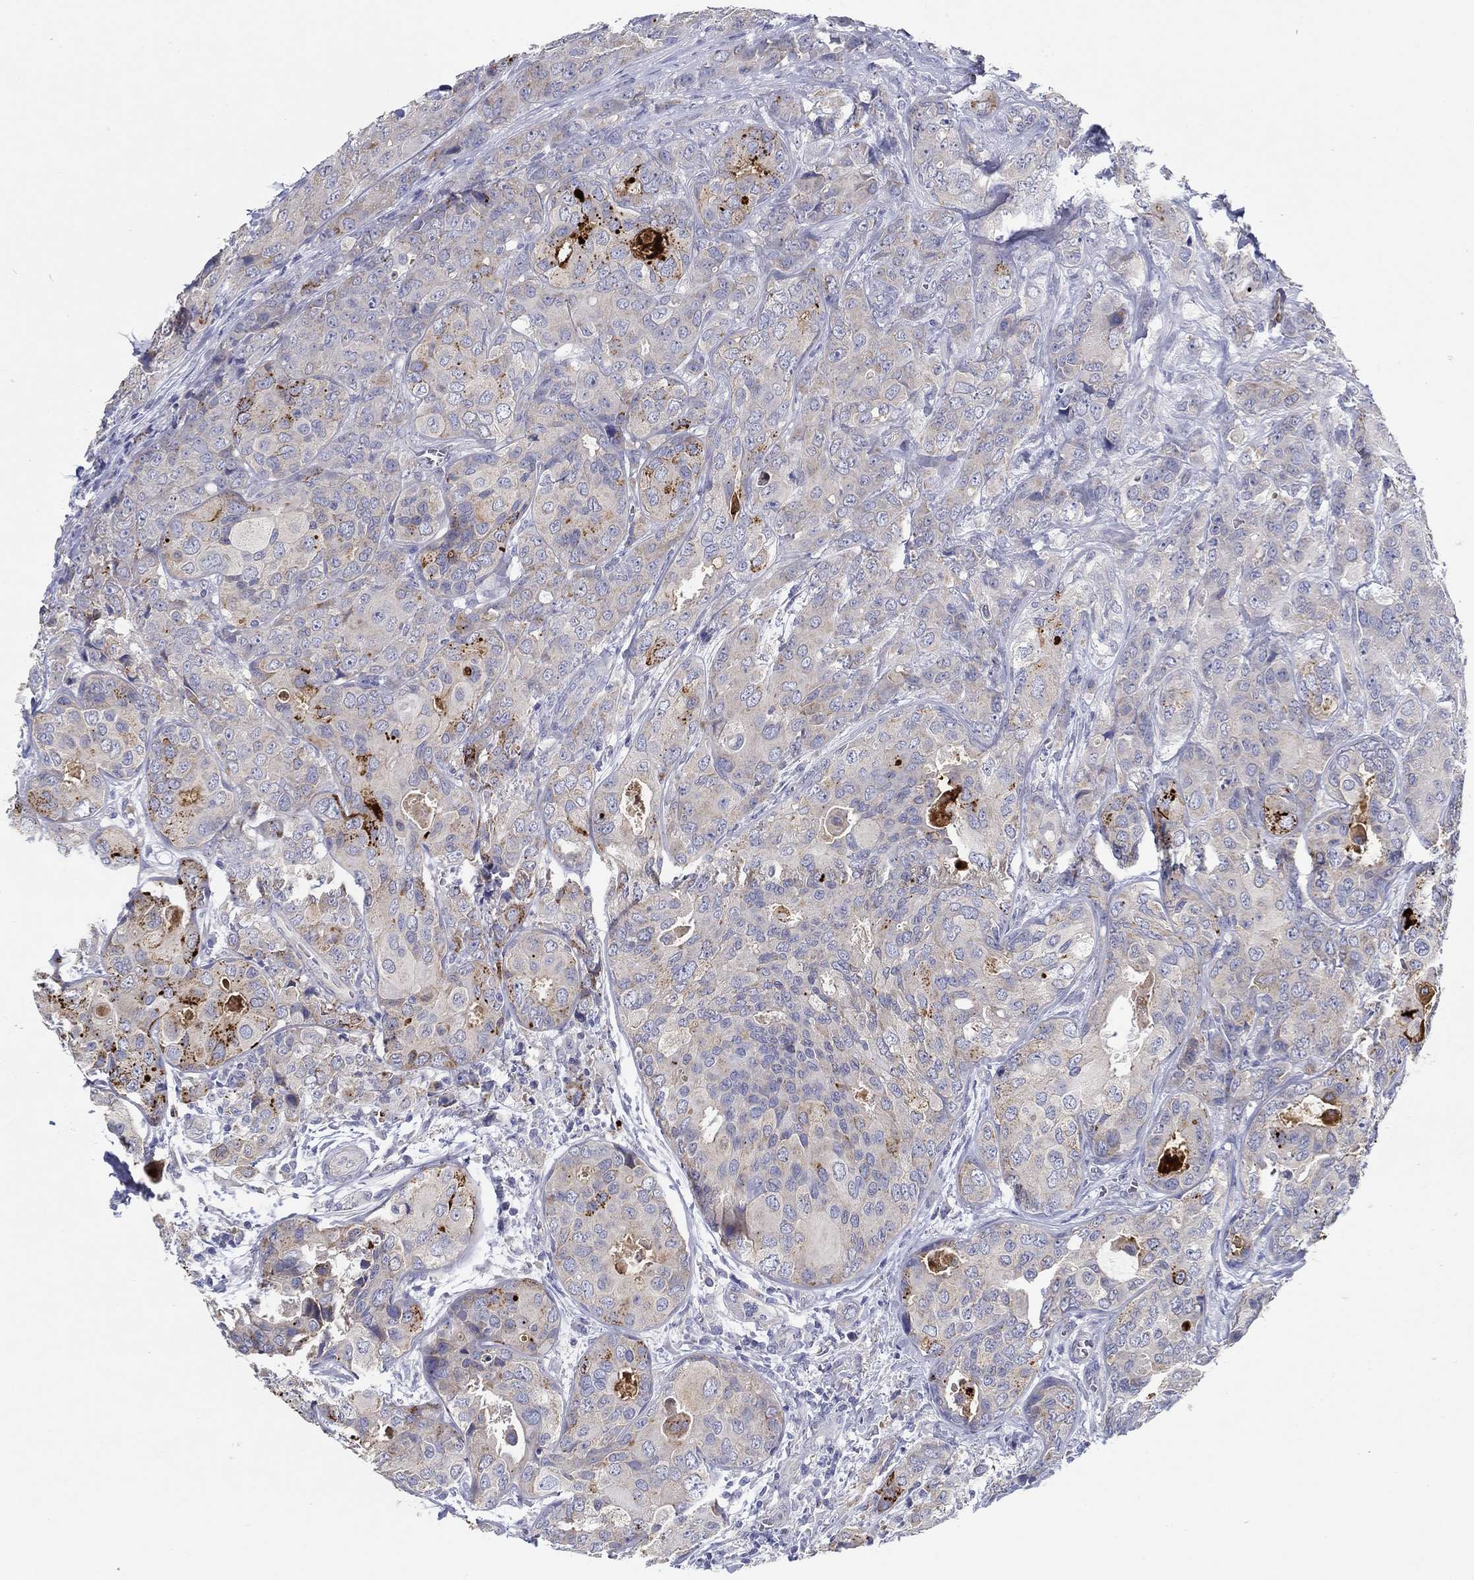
{"staining": {"intensity": "moderate", "quantity": "<25%", "location": "cytoplasmic/membranous"}, "tissue": "breast cancer", "cell_type": "Tumor cells", "image_type": "cancer", "snomed": [{"axis": "morphology", "description": "Duct carcinoma"}, {"axis": "topography", "description": "Breast"}], "caption": "There is low levels of moderate cytoplasmic/membranous expression in tumor cells of breast cancer, as demonstrated by immunohistochemical staining (brown color).", "gene": "ERMP1", "patient": {"sex": "female", "age": 43}}